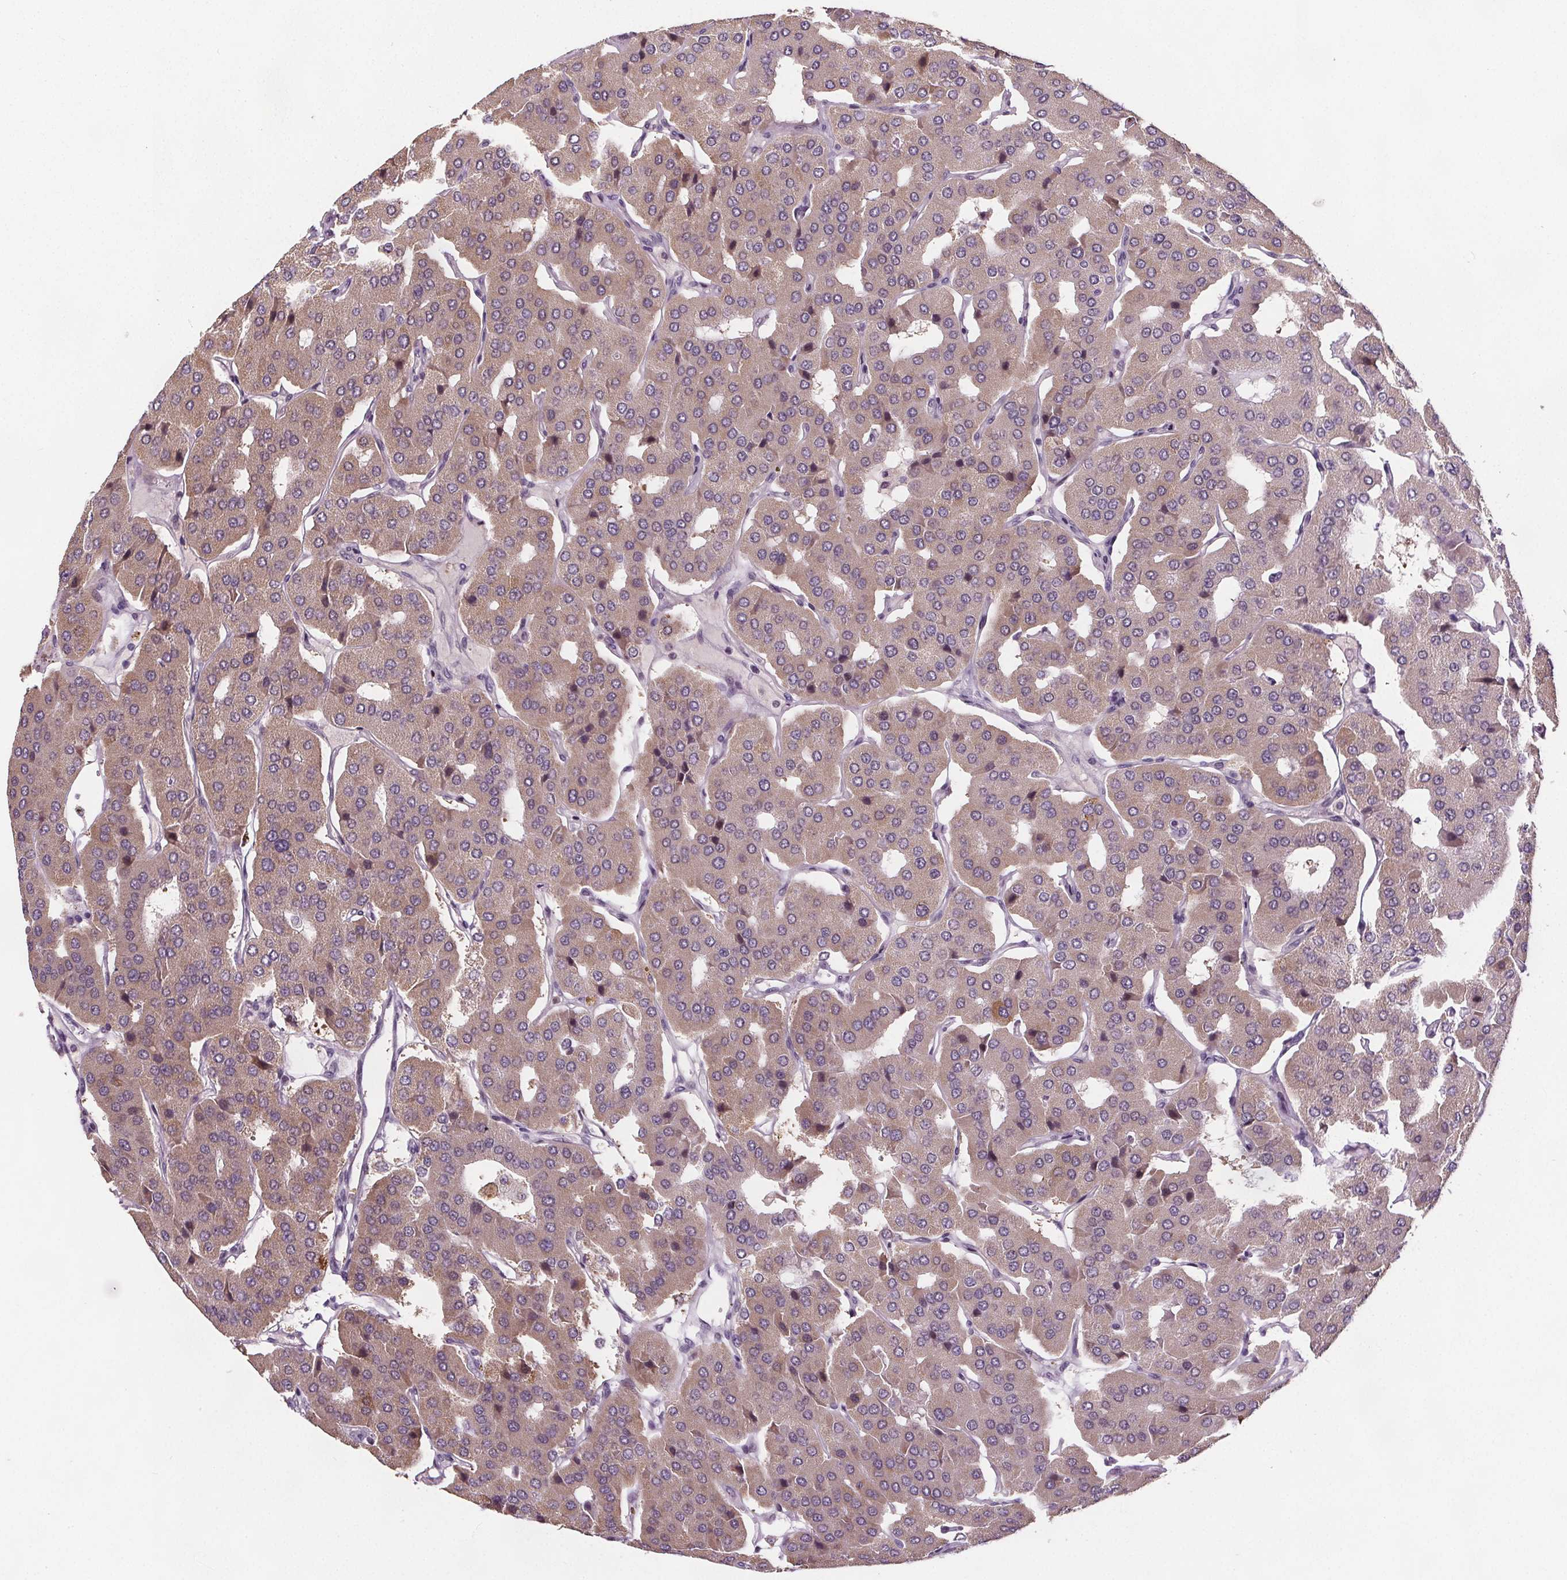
{"staining": {"intensity": "weak", "quantity": ">75%", "location": "cytoplasmic/membranous"}, "tissue": "parathyroid gland", "cell_type": "Glandular cells", "image_type": "normal", "snomed": [{"axis": "morphology", "description": "Normal tissue, NOS"}, {"axis": "morphology", "description": "Adenoma, NOS"}, {"axis": "topography", "description": "Parathyroid gland"}], "caption": "Immunohistochemical staining of benign human parathyroid gland exhibits >75% levels of weak cytoplasmic/membranous protein expression in about >75% of glandular cells.", "gene": "SUCLA2", "patient": {"sex": "female", "age": 86}}